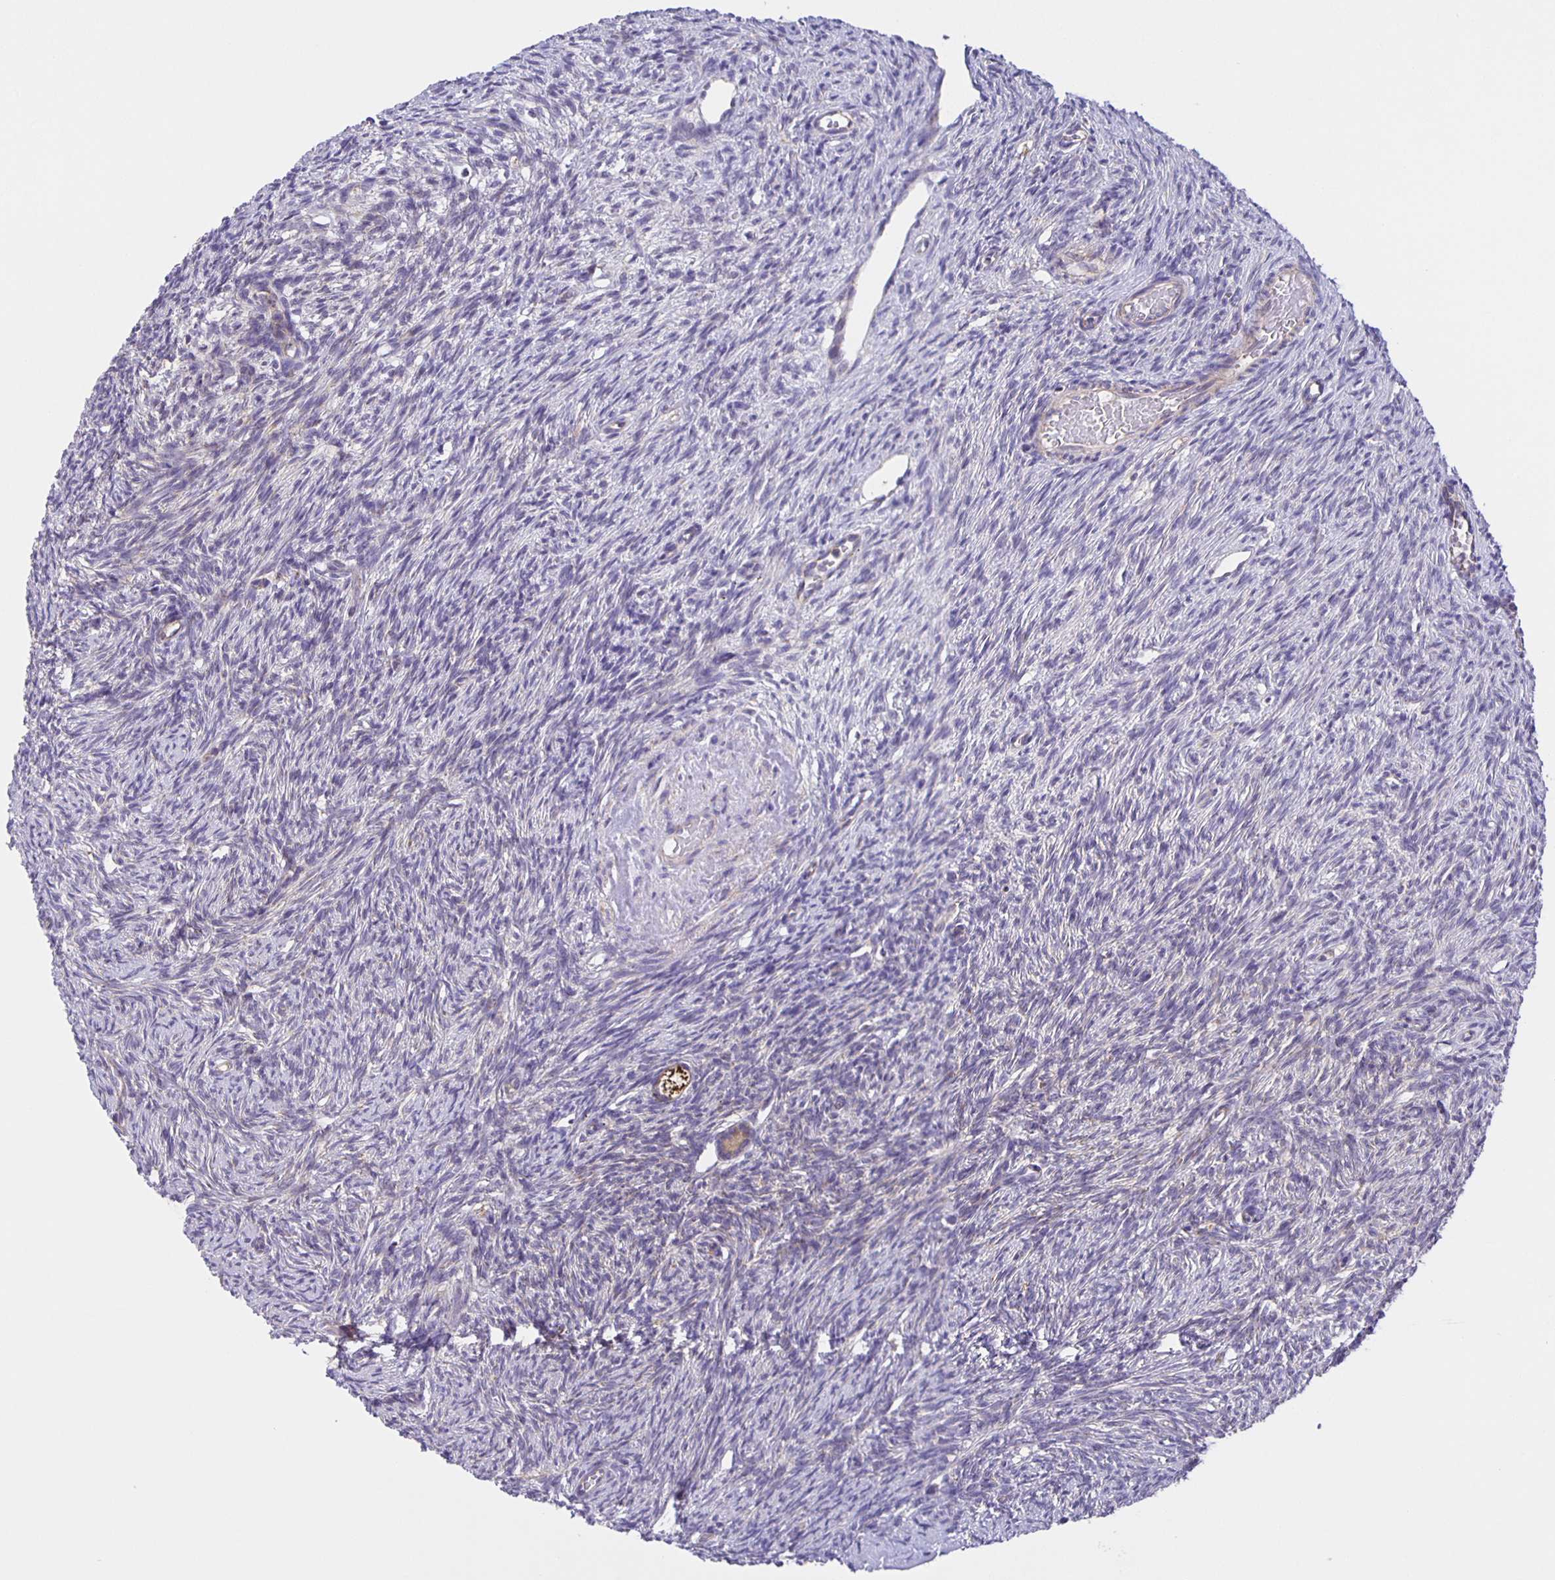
{"staining": {"intensity": "weak", "quantity": ">75%", "location": "cytoplasmic/membranous"}, "tissue": "ovary", "cell_type": "Follicle cells", "image_type": "normal", "snomed": [{"axis": "morphology", "description": "Normal tissue, NOS"}, {"axis": "topography", "description": "Ovary"}], "caption": "A high-resolution image shows immunohistochemistry (IHC) staining of normal ovary, which shows weak cytoplasmic/membranous positivity in about >75% of follicle cells. (brown staining indicates protein expression, while blue staining denotes nuclei).", "gene": "JMJD4", "patient": {"sex": "female", "age": 33}}